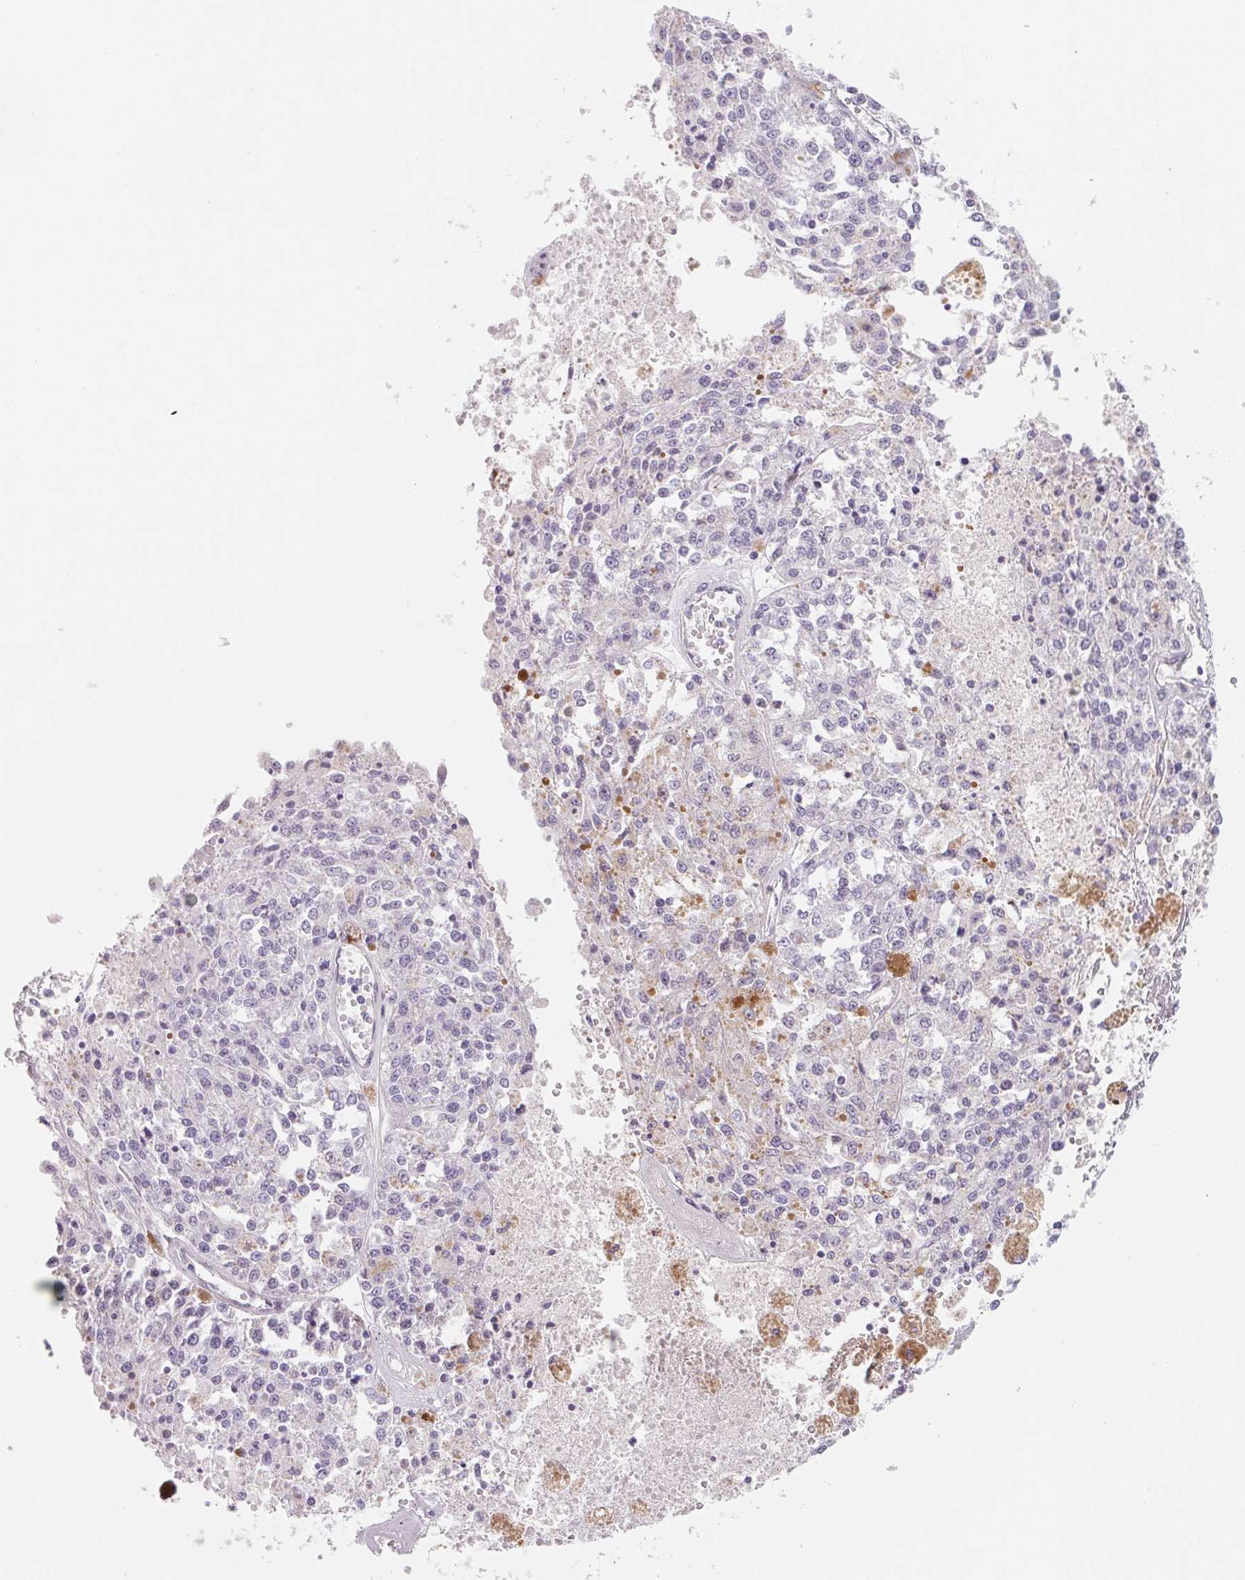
{"staining": {"intensity": "negative", "quantity": "none", "location": "none"}, "tissue": "melanoma", "cell_type": "Tumor cells", "image_type": "cancer", "snomed": [{"axis": "morphology", "description": "Malignant melanoma, Metastatic site"}, {"axis": "topography", "description": "Lymph node"}], "caption": "This is an IHC micrograph of melanoma. There is no expression in tumor cells.", "gene": "CTNND2", "patient": {"sex": "female", "age": 64}}